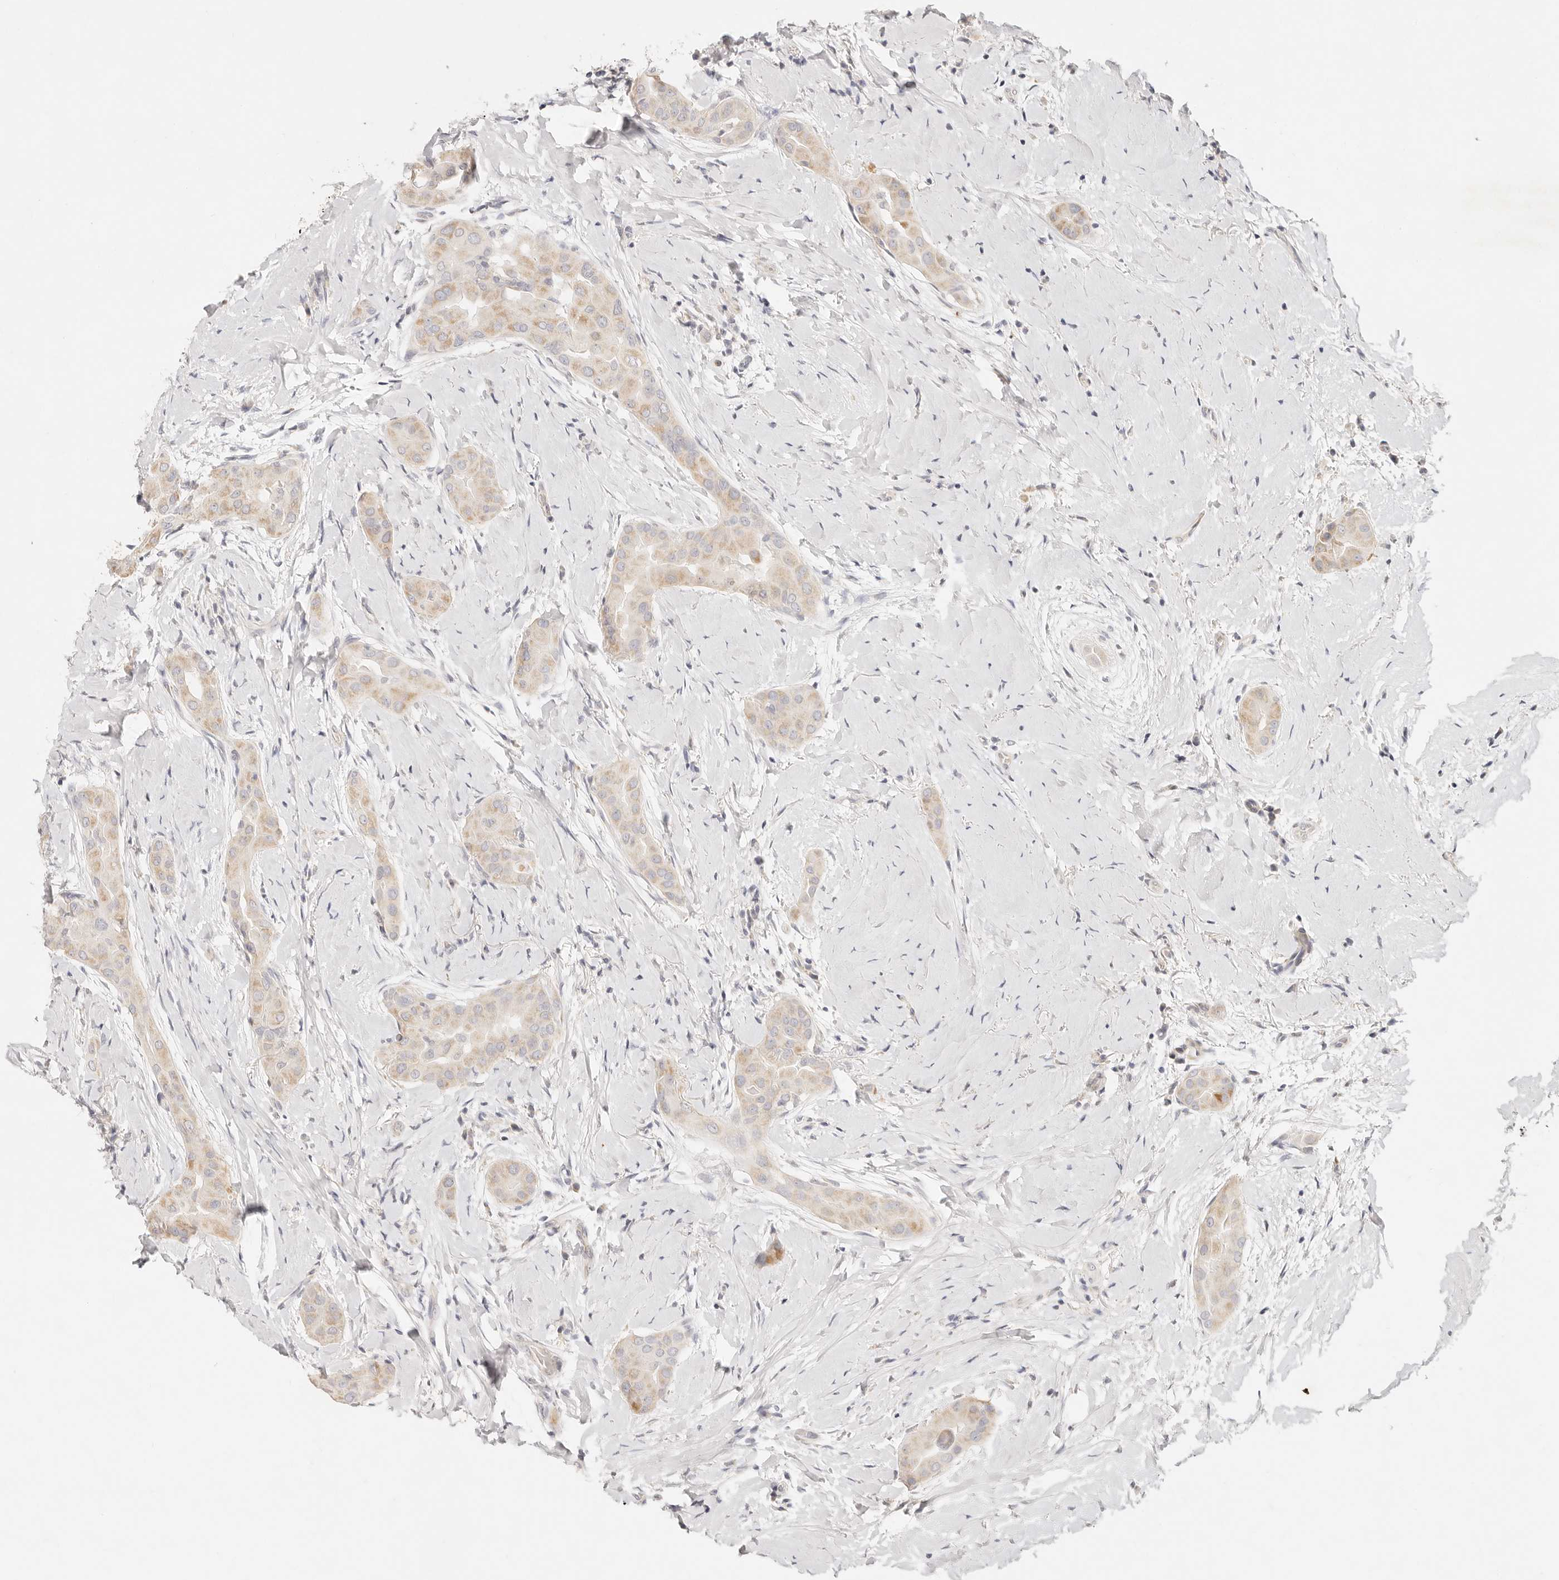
{"staining": {"intensity": "weak", "quantity": ">75%", "location": "cytoplasmic/membranous"}, "tissue": "thyroid cancer", "cell_type": "Tumor cells", "image_type": "cancer", "snomed": [{"axis": "morphology", "description": "Papillary adenocarcinoma, NOS"}, {"axis": "topography", "description": "Thyroid gland"}], "caption": "DAB (3,3'-diaminobenzidine) immunohistochemical staining of human papillary adenocarcinoma (thyroid) demonstrates weak cytoplasmic/membranous protein staining in about >75% of tumor cells. (DAB (3,3'-diaminobenzidine) = brown stain, brightfield microscopy at high magnification).", "gene": "GPR156", "patient": {"sex": "male", "age": 33}}